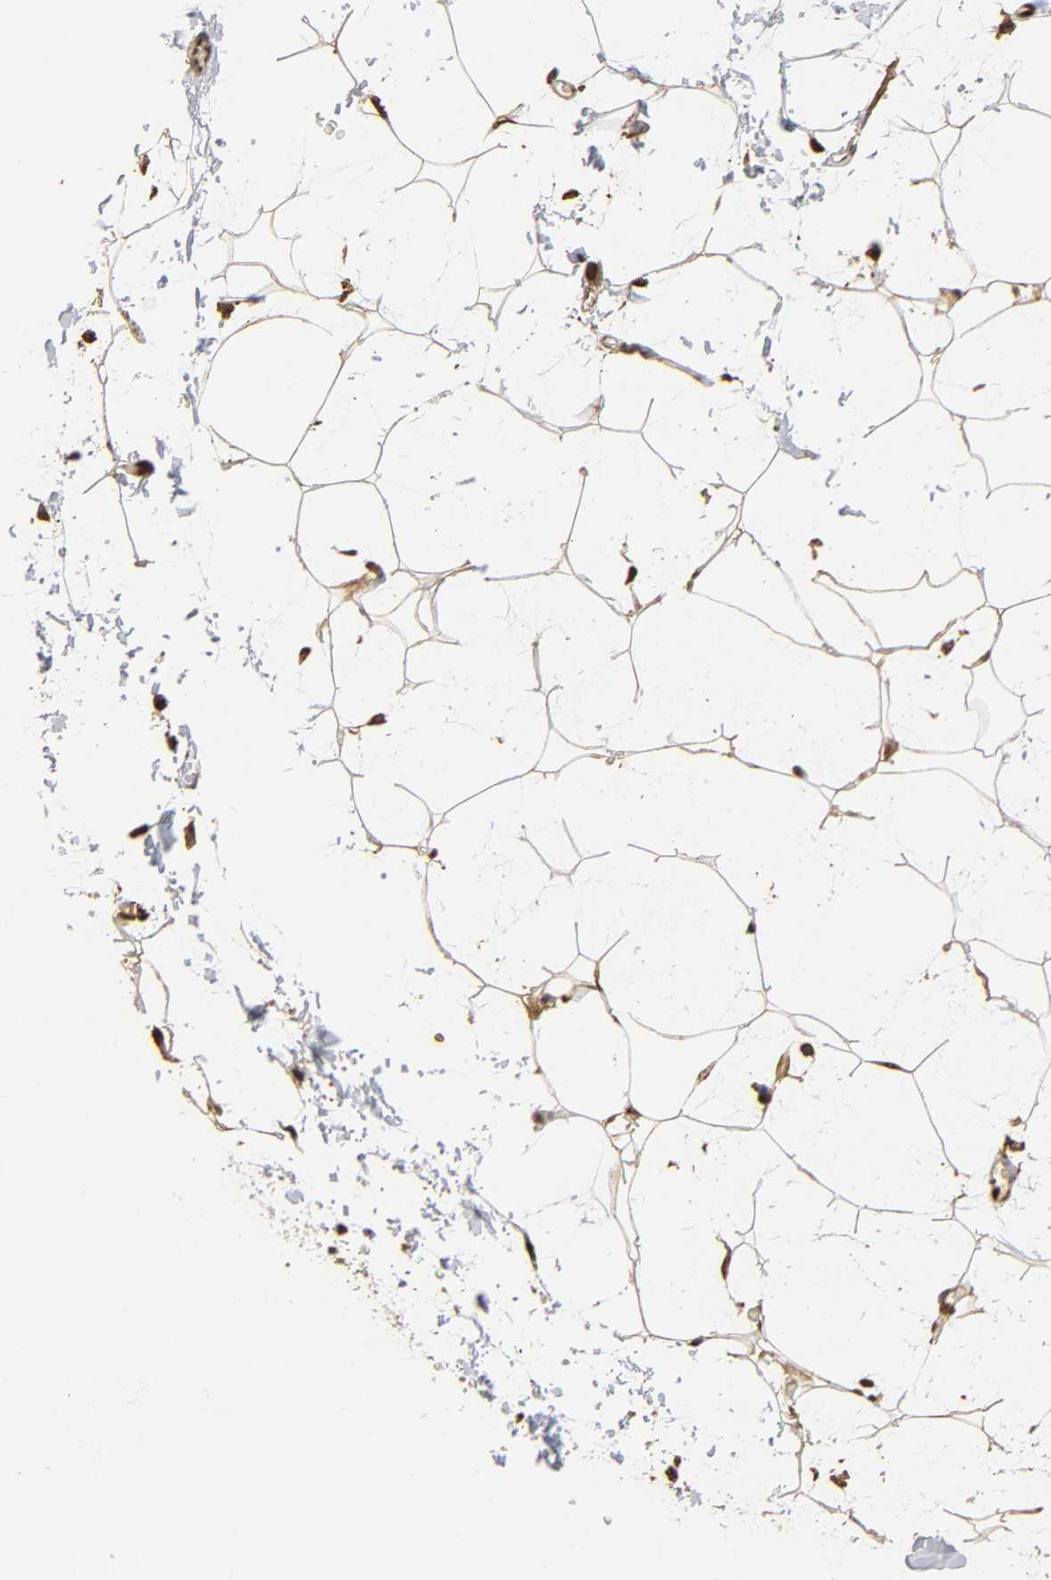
{"staining": {"intensity": "strong", "quantity": ">75%", "location": "cytoplasmic/membranous,nuclear"}, "tissue": "adipose tissue", "cell_type": "Adipocytes", "image_type": "normal", "snomed": [{"axis": "morphology", "description": "Normal tissue, NOS"}, {"axis": "topography", "description": "Soft tissue"}], "caption": "Adipocytes reveal strong cytoplasmic/membranous,nuclear staining in about >75% of cells in benign adipose tissue. (DAB IHC with brightfield microscopy, high magnification).", "gene": "ANXA11", "patient": {"sex": "male", "age": 72}}